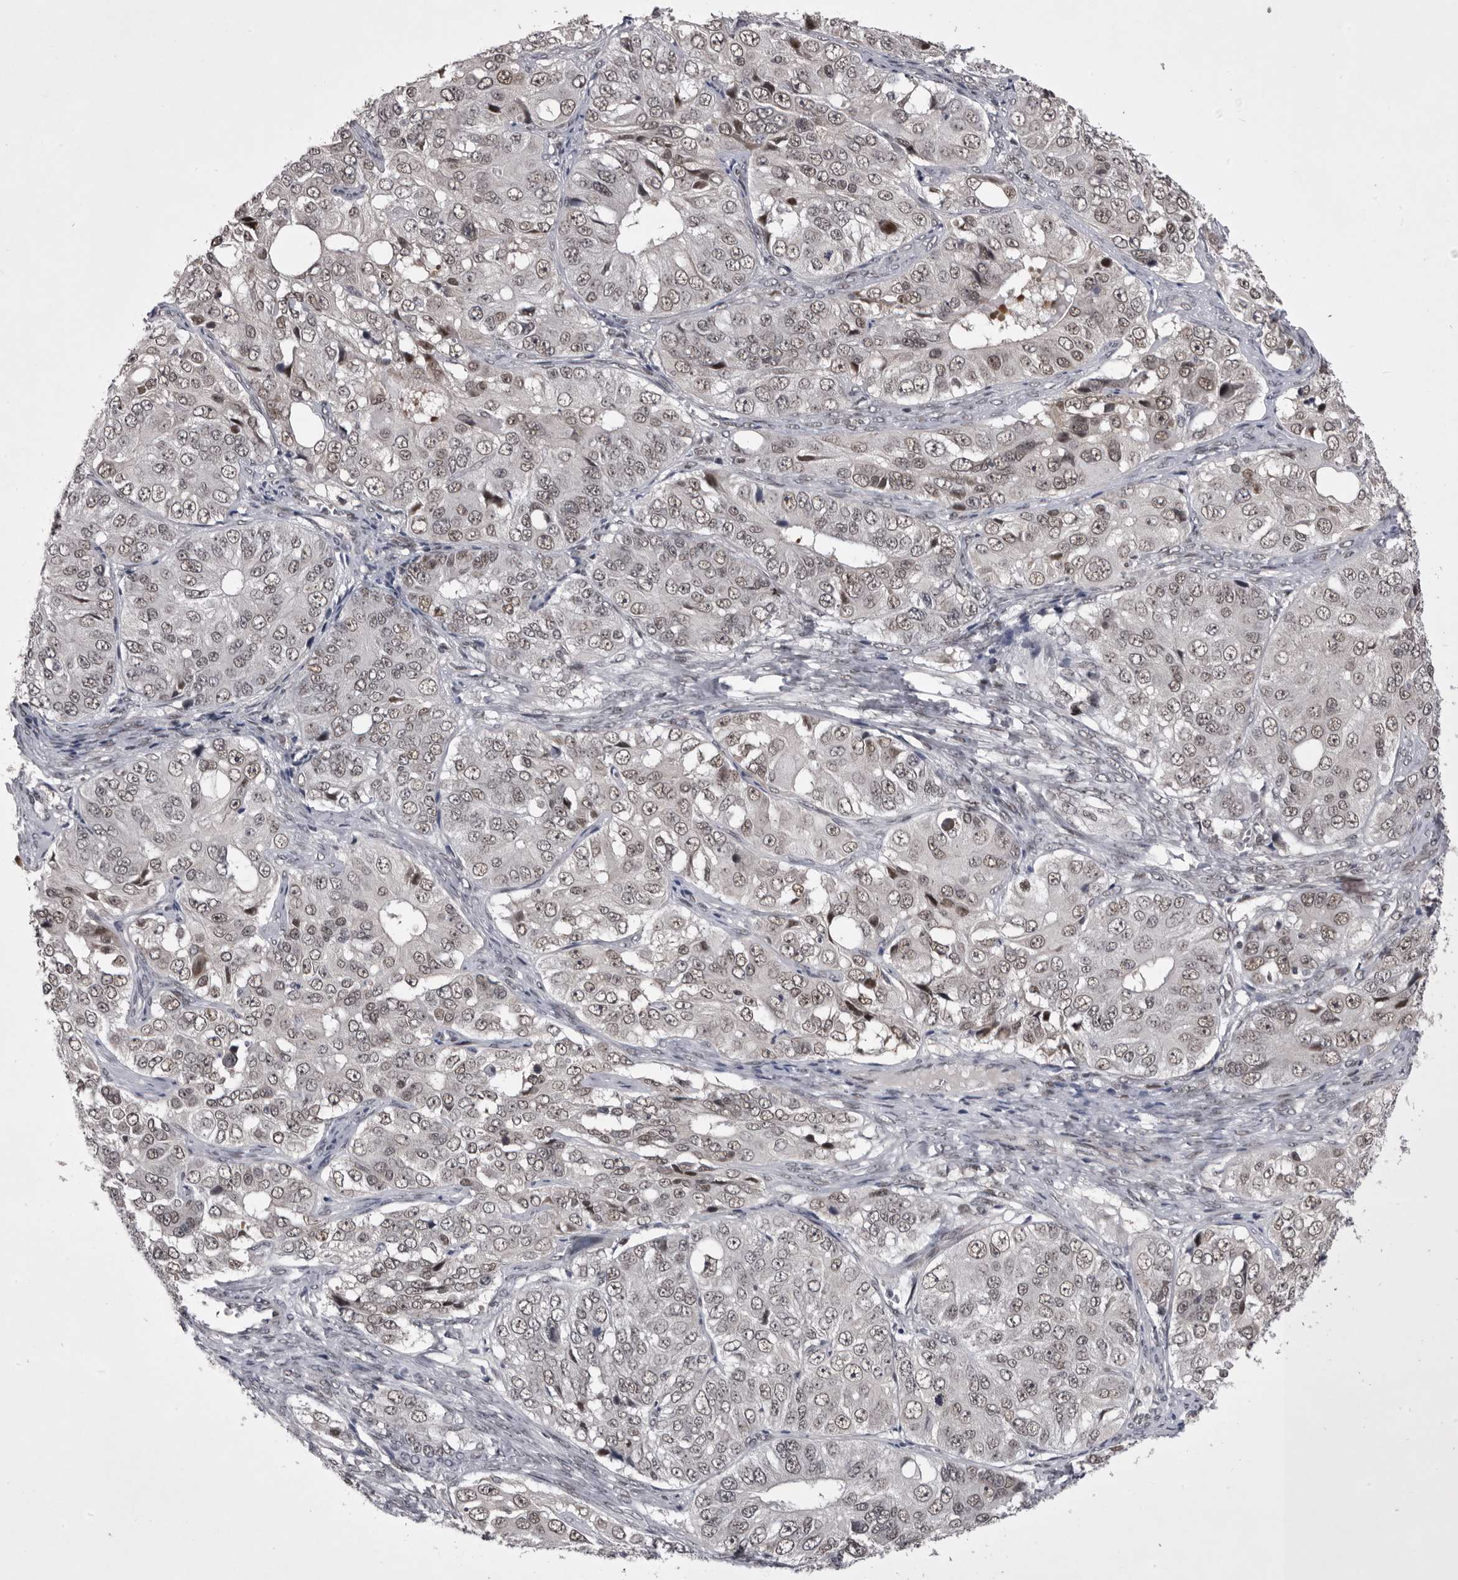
{"staining": {"intensity": "weak", "quantity": ">75%", "location": "nuclear"}, "tissue": "ovarian cancer", "cell_type": "Tumor cells", "image_type": "cancer", "snomed": [{"axis": "morphology", "description": "Carcinoma, endometroid"}, {"axis": "topography", "description": "Ovary"}], "caption": "There is low levels of weak nuclear positivity in tumor cells of ovarian endometroid carcinoma, as demonstrated by immunohistochemical staining (brown color).", "gene": "PRPF3", "patient": {"sex": "female", "age": 51}}